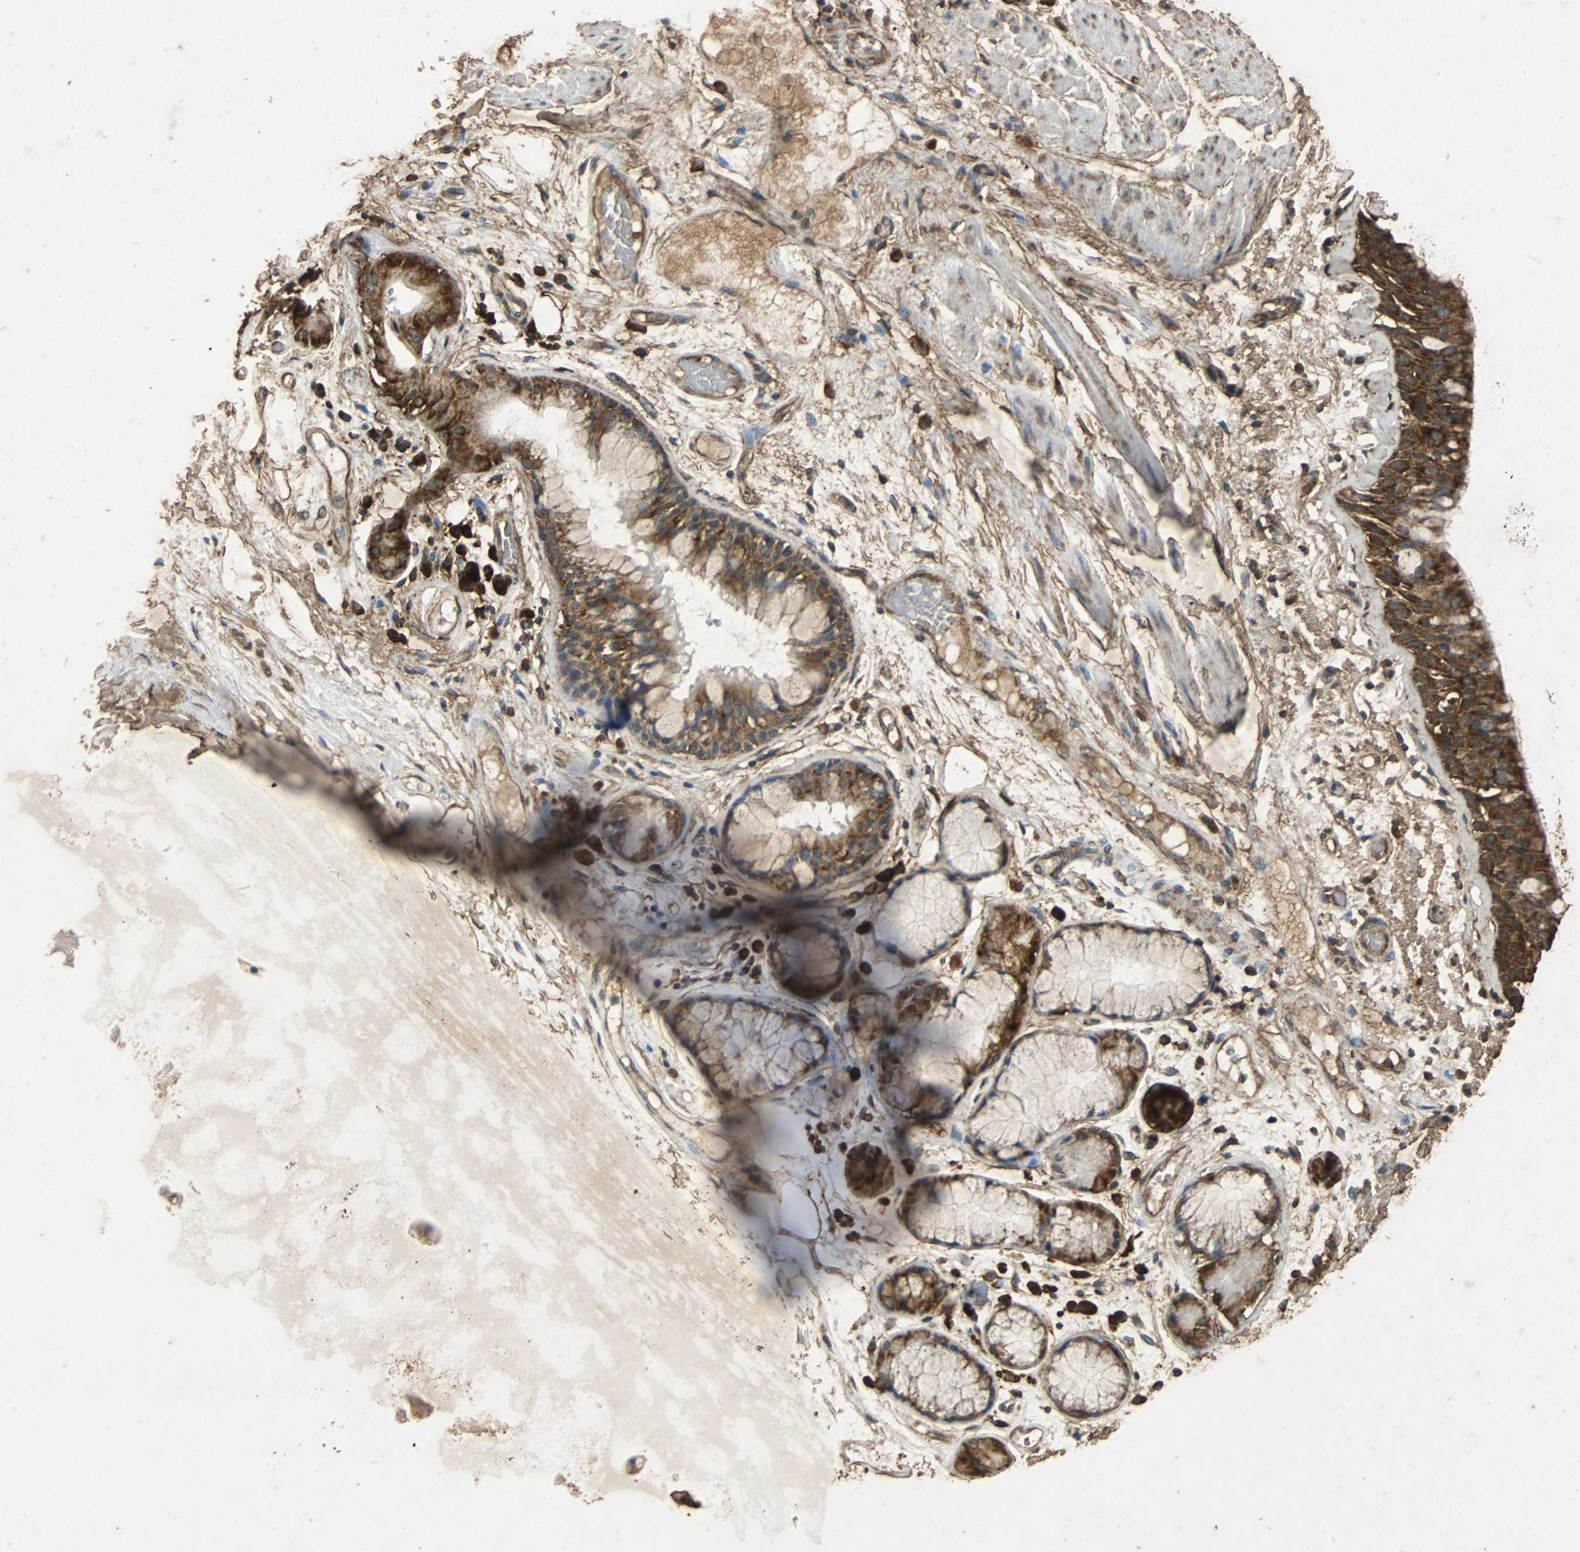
{"staining": {"intensity": "strong", "quantity": ">75%", "location": "cytoplasmic/membranous"}, "tissue": "bronchus", "cell_type": "Respiratory epithelial cells", "image_type": "normal", "snomed": [{"axis": "morphology", "description": "Normal tissue, NOS"}, {"axis": "topography", "description": "Bronchus"}], "caption": "Protein staining of unremarkable bronchus exhibits strong cytoplasmic/membranous expression in approximately >75% of respiratory epithelial cells.", "gene": "NAA10", "patient": {"sex": "male", "age": 66}}